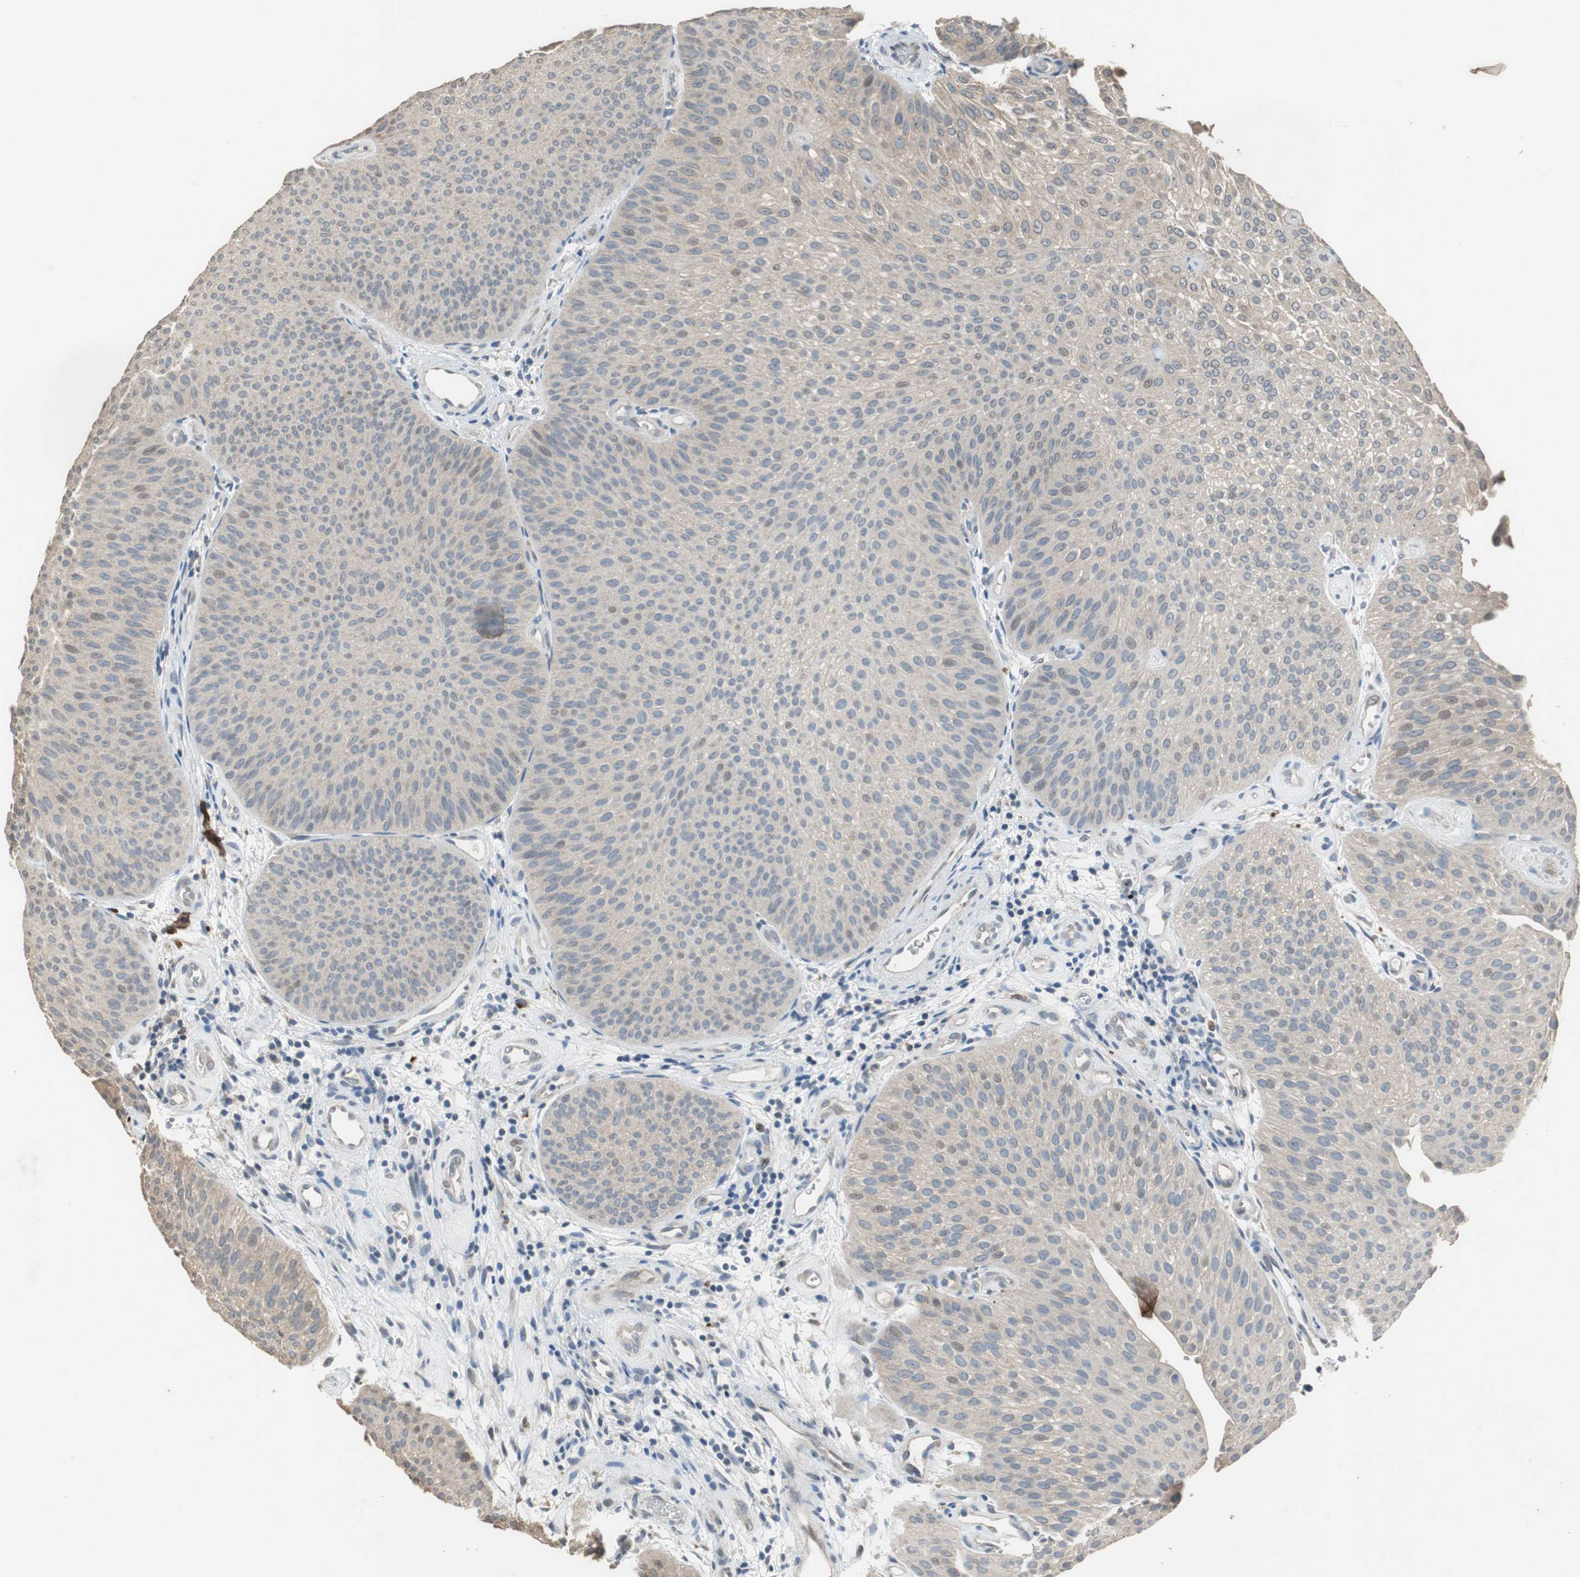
{"staining": {"intensity": "negative", "quantity": "none", "location": "none"}, "tissue": "urothelial cancer", "cell_type": "Tumor cells", "image_type": "cancer", "snomed": [{"axis": "morphology", "description": "Urothelial carcinoma, Low grade"}, {"axis": "topography", "description": "Urinary bladder"}], "caption": "This is an immunohistochemistry image of urothelial carcinoma (low-grade). There is no staining in tumor cells.", "gene": "PI4KB", "patient": {"sex": "female", "age": 60}}